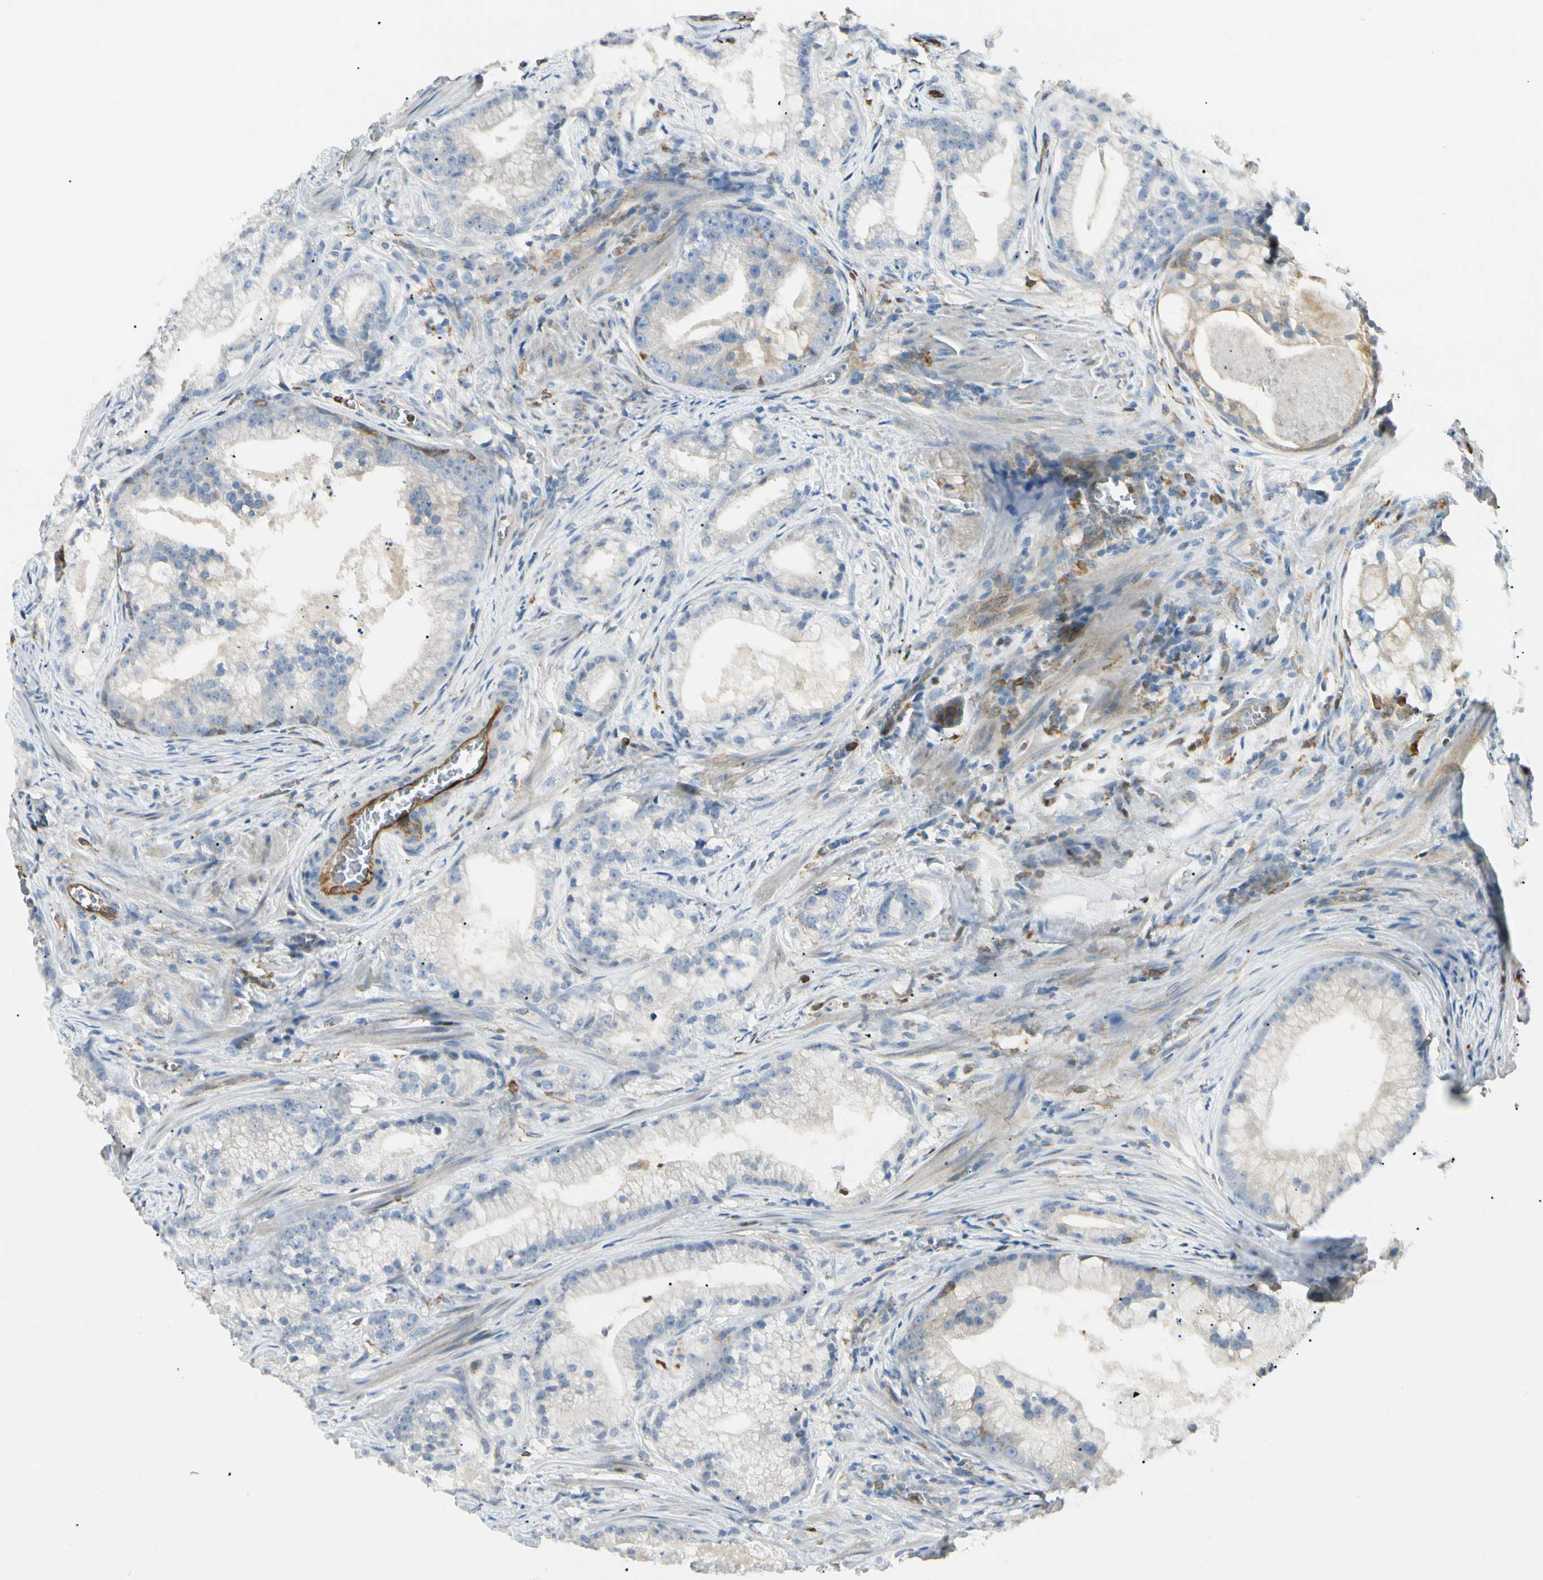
{"staining": {"intensity": "negative", "quantity": "none", "location": "none"}, "tissue": "prostate cancer", "cell_type": "Tumor cells", "image_type": "cancer", "snomed": [{"axis": "morphology", "description": "Adenocarcinoma, Low grade"}, {"axis": "topography", "description": "Prostate"}], "caption": "This is an immunohistochemistry (IHC) micrograph of low-grade adenocarcinoma (prostate). There is no expression in tumor cells.", "gene": "LPCAT2", "patient": {"sex": "male", "age": 59}}